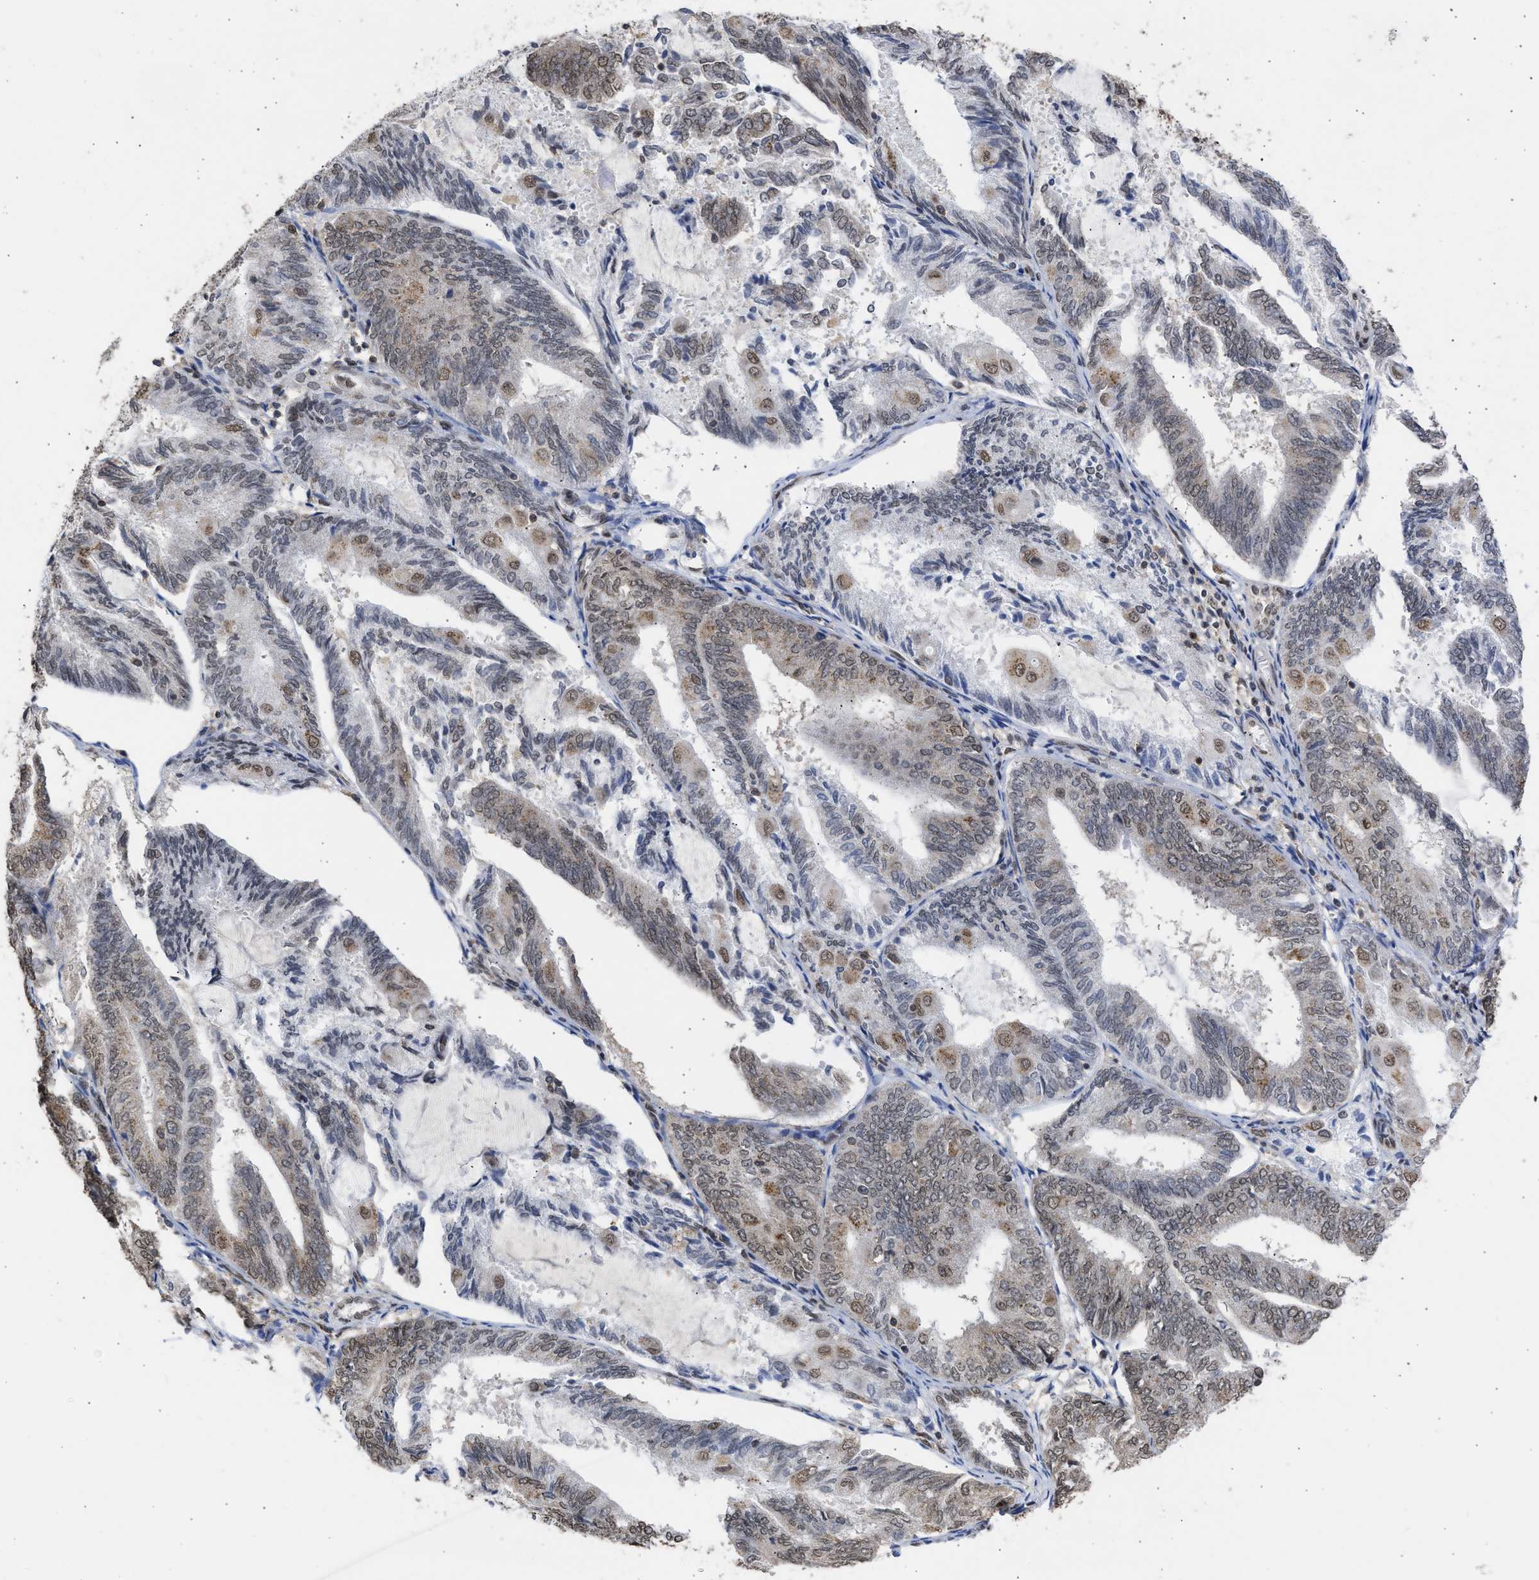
{"staining": {"intensity": "moderate", "quantity": "<25%", "location": "cytoplasmic/membranous,nuclear"}, "tissue": "endometrial cancer", "cell_type": "Tumor cells", "image_type": "cancer", "snomed": [{"axis": "morphology", "description": "Adenocarcinoma, NOS"}, {"axis": "topography", "description": "Endometrium"}], "caption": "Immunohistochemical staining of human endometrial cancer (adenocarcinoma) exhibits moderate cytoplasmic/membranous and nuclear protein expression in approximately <25% of tumor cells. The protein of interest is shown in brown color, while the nuclei are stained blue.", "gene": "NUP35", "patient": {"sex": "female", "age": 81}}